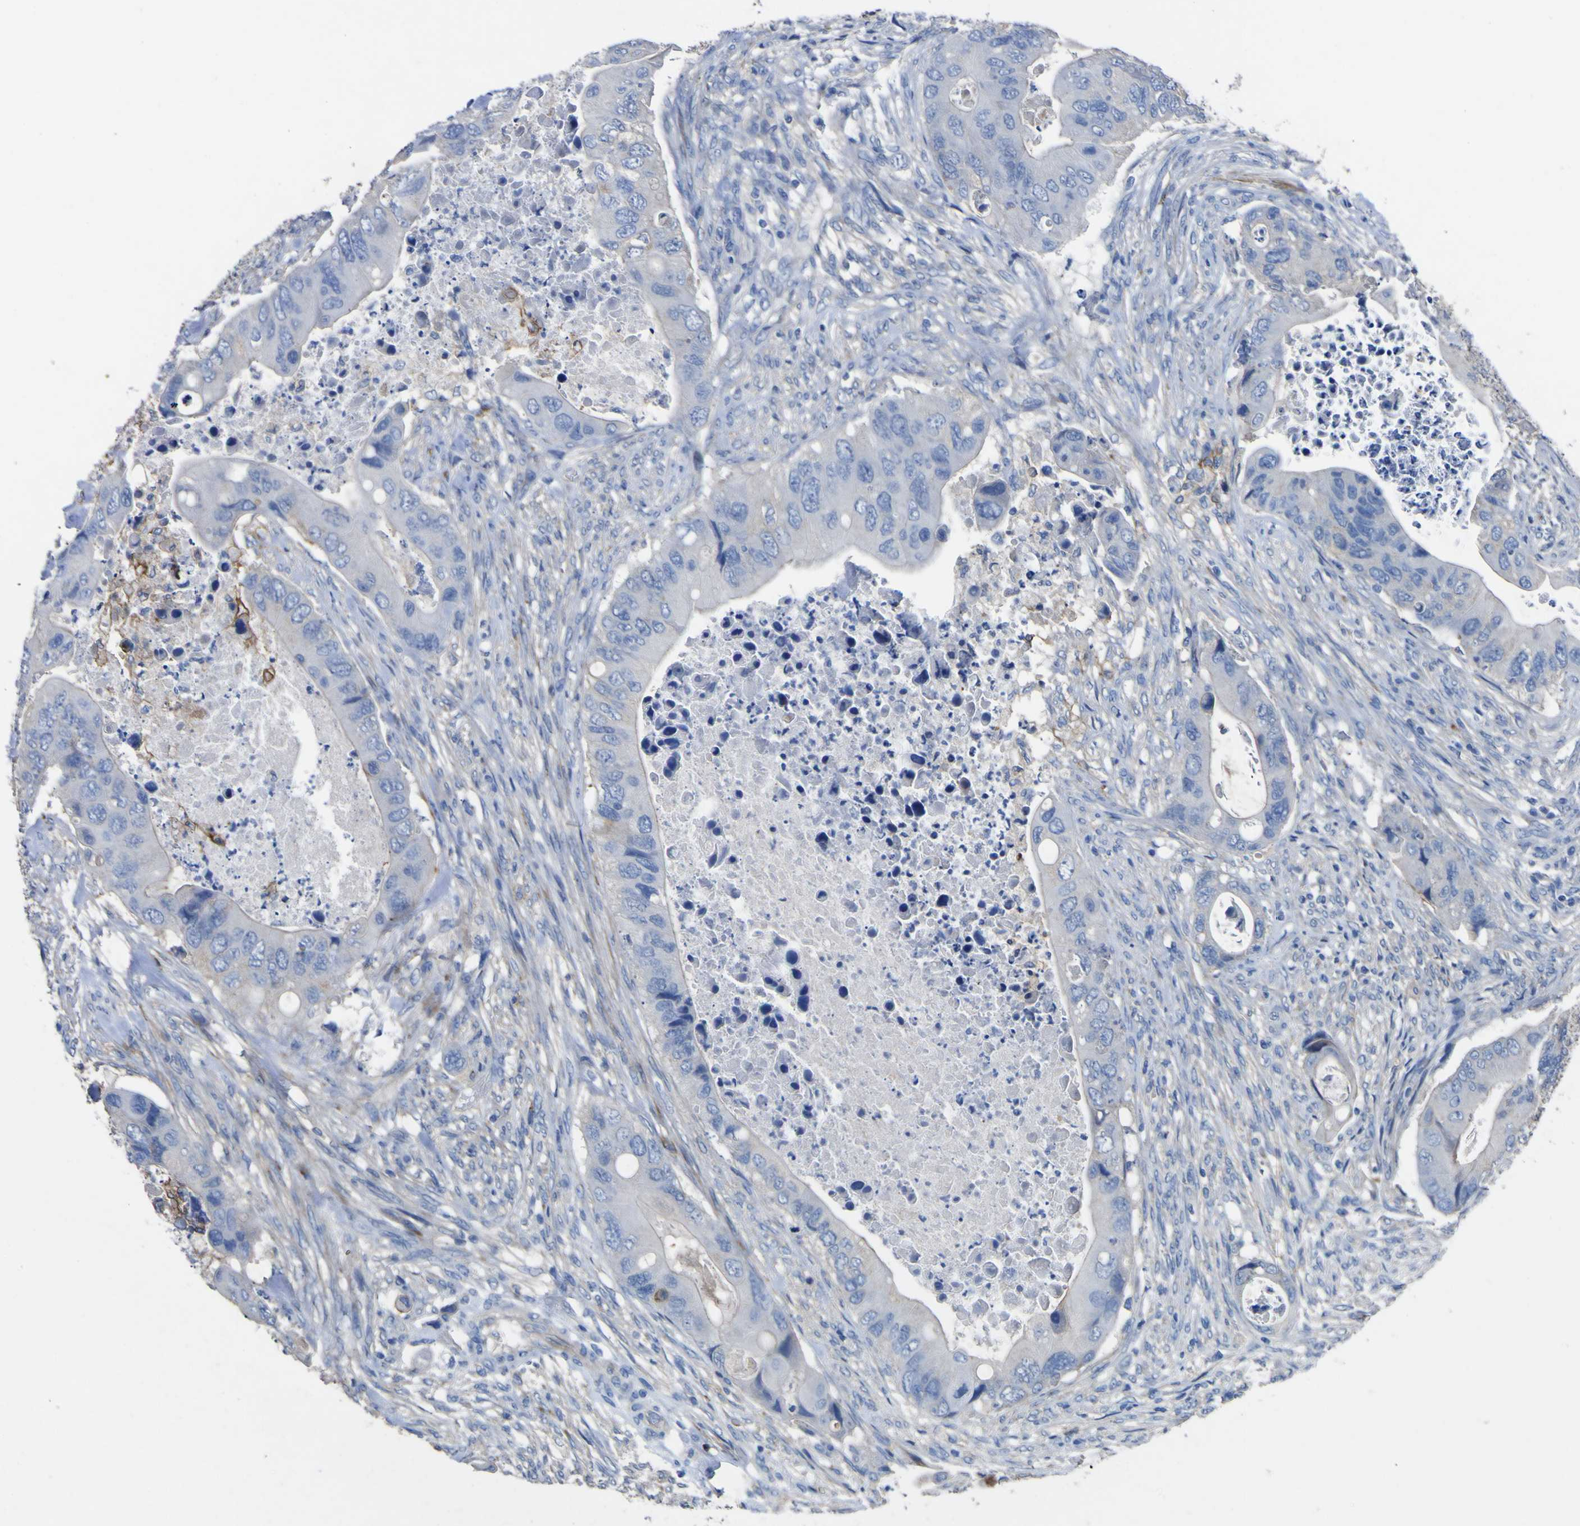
{"staining": {"intensity": "negative", "quantity": "none", "location": "none"}, "tissue": "colorectal cancer", "cell_type": "Tumor cells", "image_type": "cancer", "snomed": [{"axis": "morphology", "description": "Adenocarcinoma, NOS"}, {"axis": "topography", "description": "Rectum"}], "caption": "High power microscopy photomicrograph of an IHC histopathology image of adenocarcinoma (colorectal), revealing no significant expression in tumor cells.", "gene": "AGO4", "patient": {"sex": "female", "age": 57}}